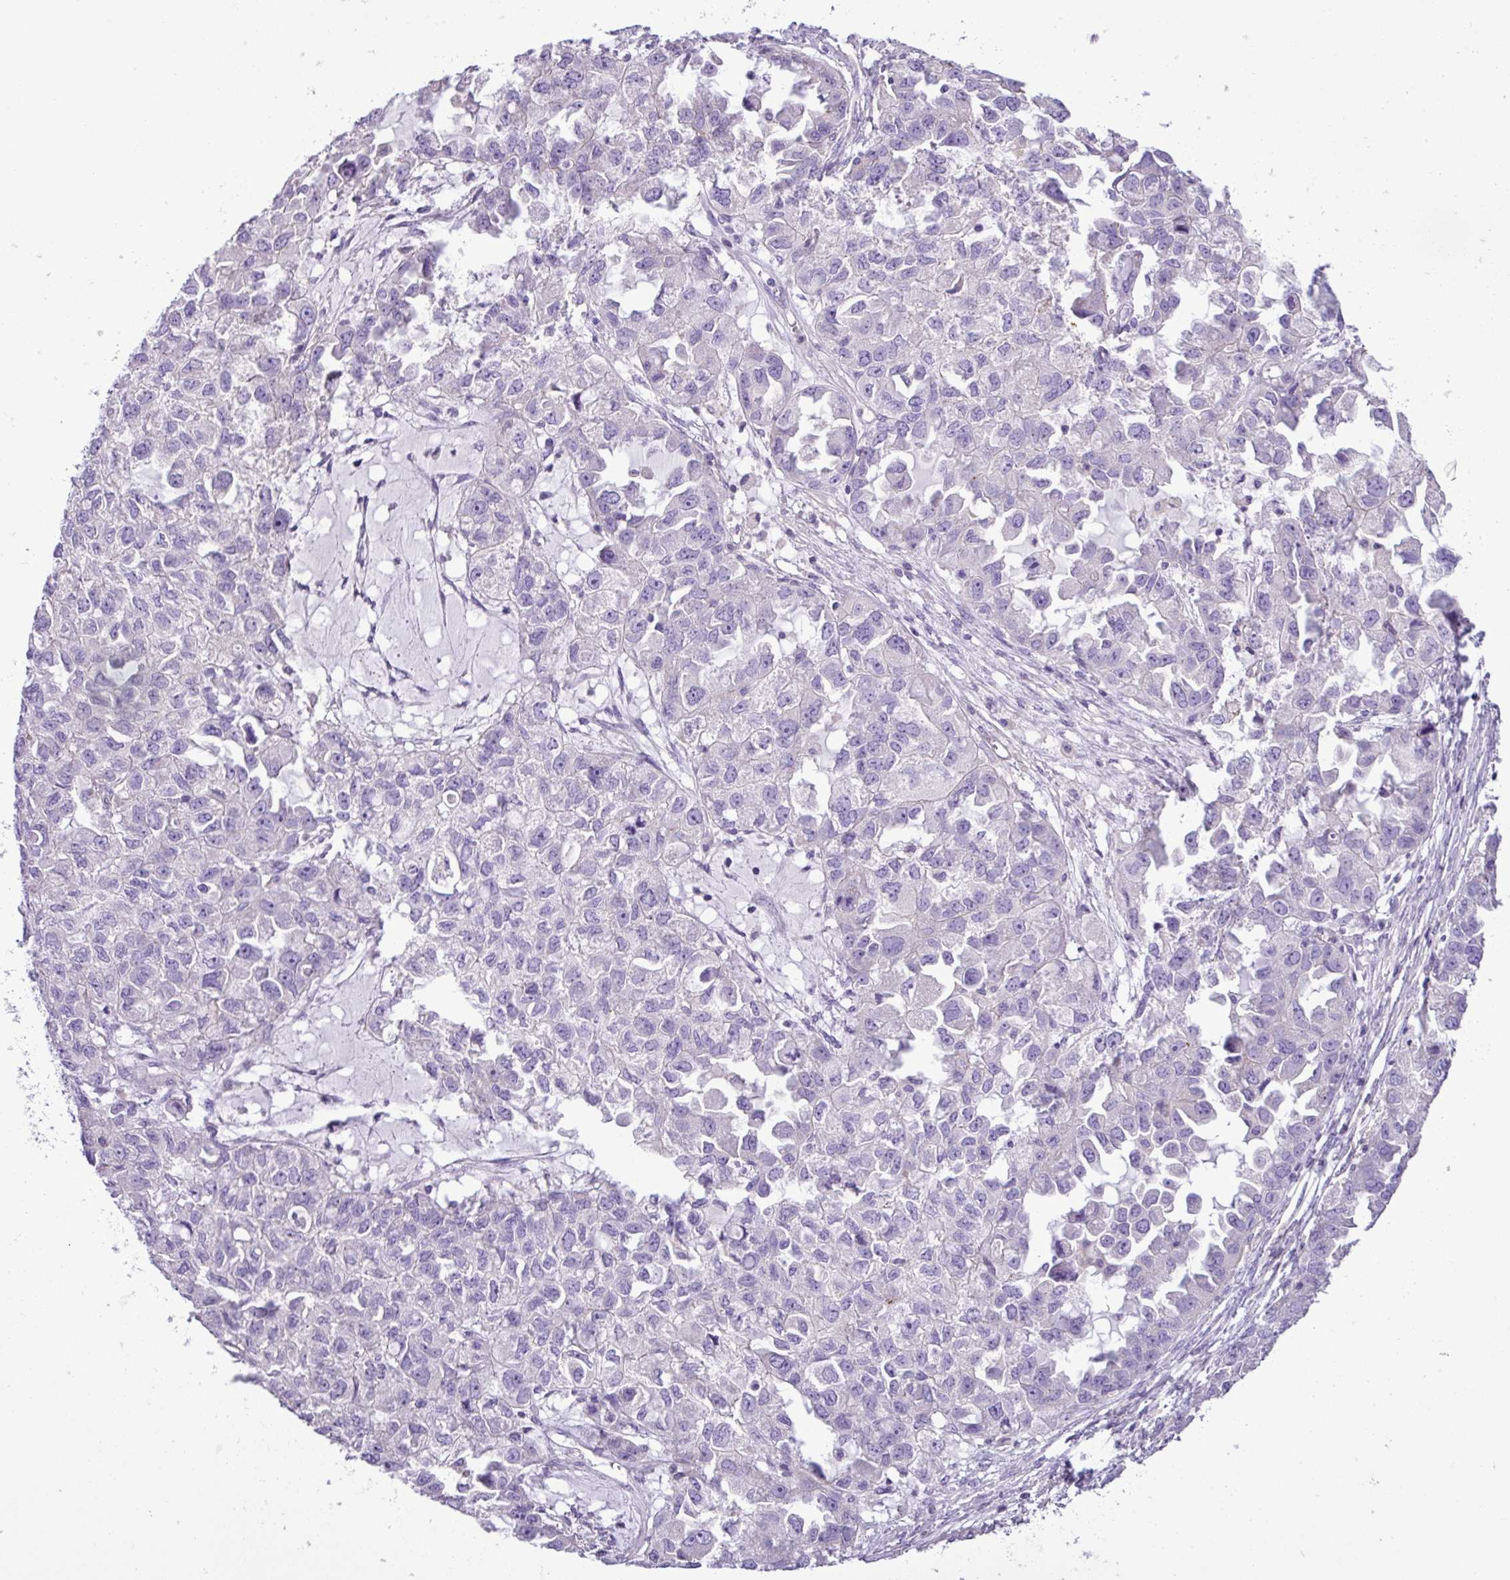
{"staining": {"intensity": "negative", "quantity": "none", "location": "none"}, "tissue": "ovarian cancer", "cell_type": "Tumor cells", "image_type": "cancer", "snomed": [{"axis": "morphology", "description": "Cystadenocarcinoma, serous, NOS"}, {"axis": "topography", "description": "Ovary"}], "caption": "This is a histopathology image of immunohistochemistry staining of ovarian cancer, which shows no positivity in tumor cells.", "gene": "ZNF334", "patient": {"sex": "female", "age": 84}}